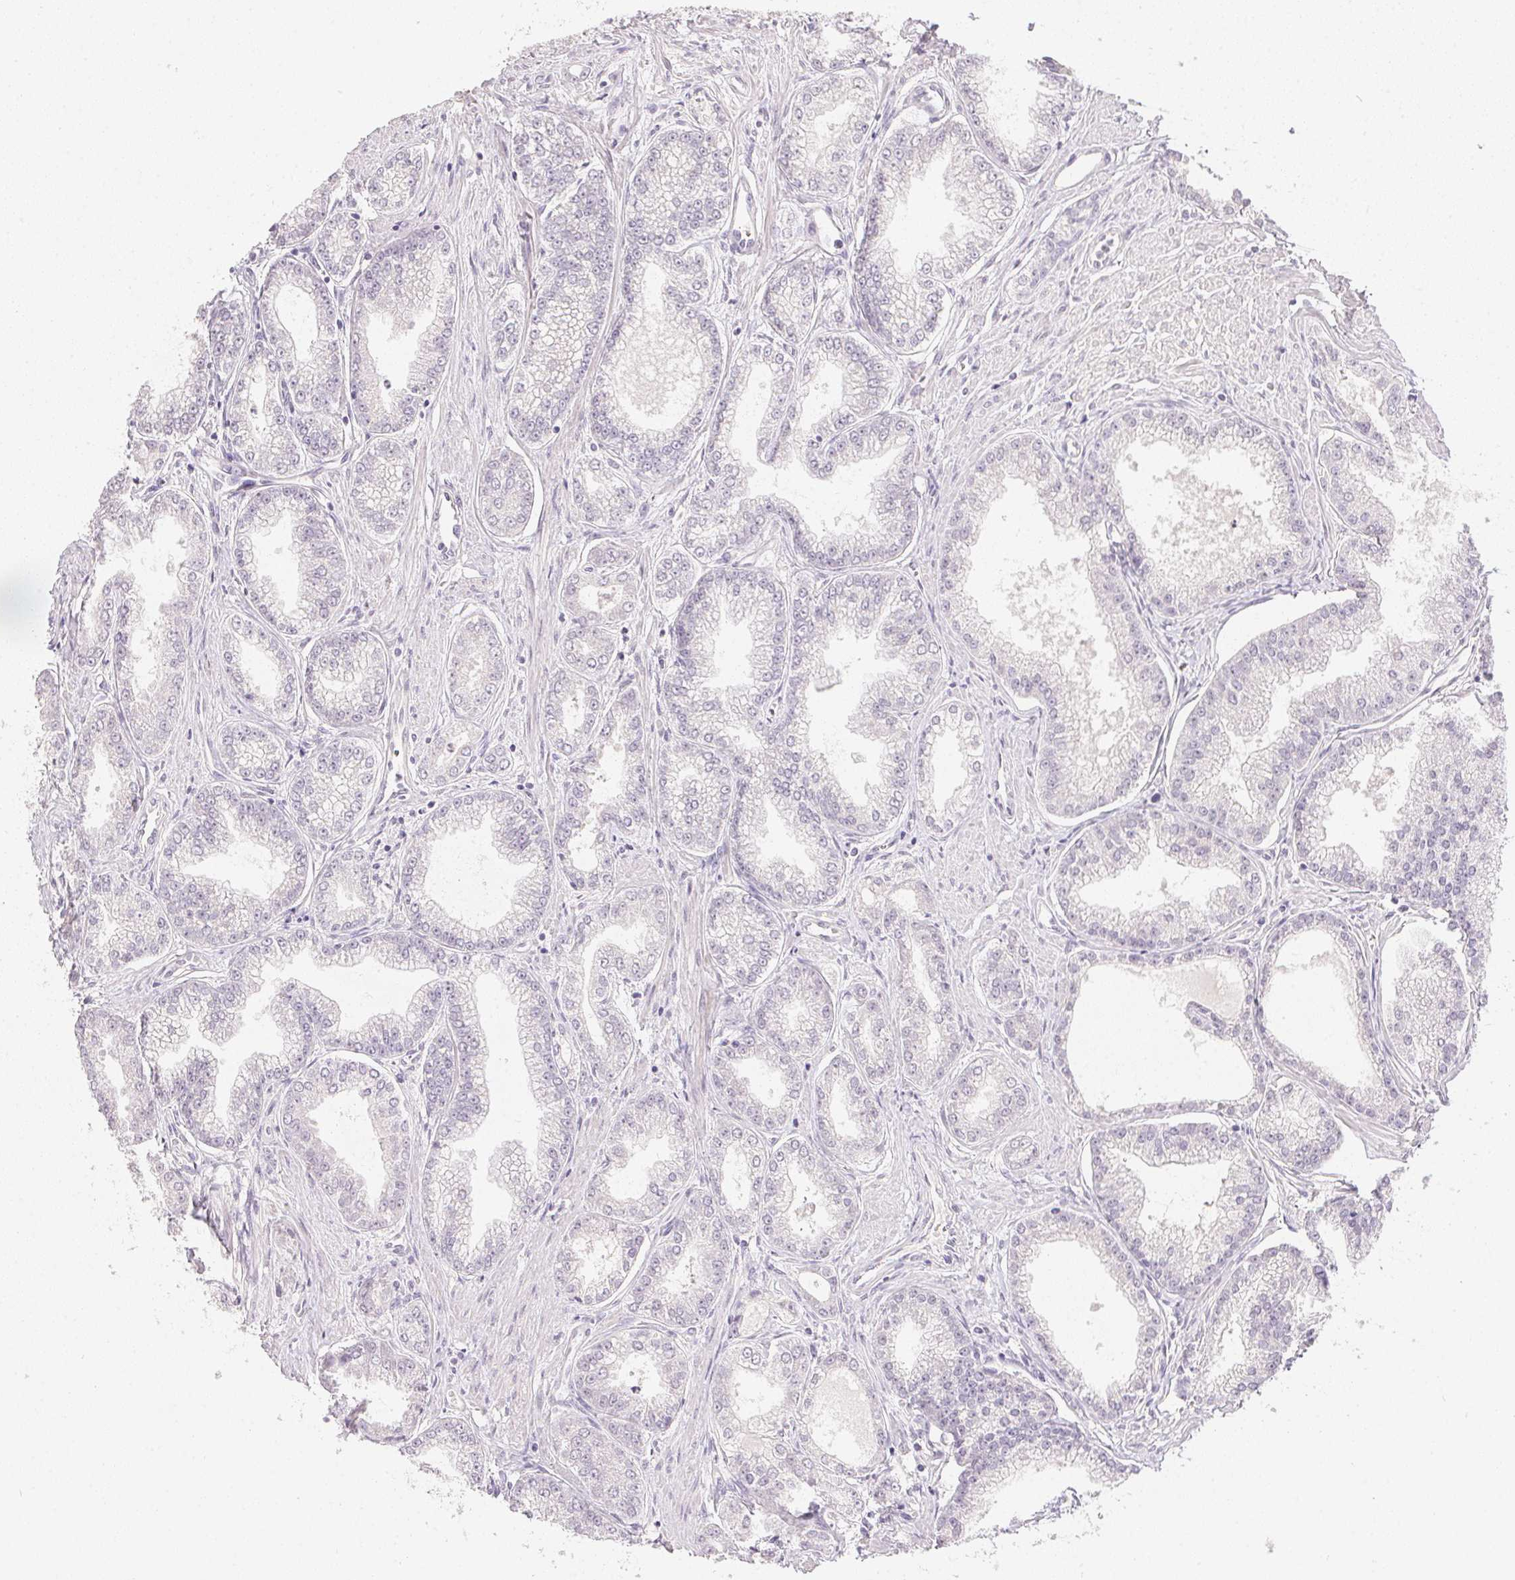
{"staining": {"intensity": "negative", "quantity": "none", "location": "none"}, "tissue": "prostate cancer", "cell_type": "Tumor cells", "image_type": "cancer", "snomed": [{"axis": "morphology", "description": "Adenocarcinoma, NOS"}, {"axis": "topography", "description": "Prostate"}], "caption": "Image shows no significant protein positivity in tumor cells of adenocarcinoma (prostate).", "gene": "PPY", "patient": {"sex": "male", "age": 71}}